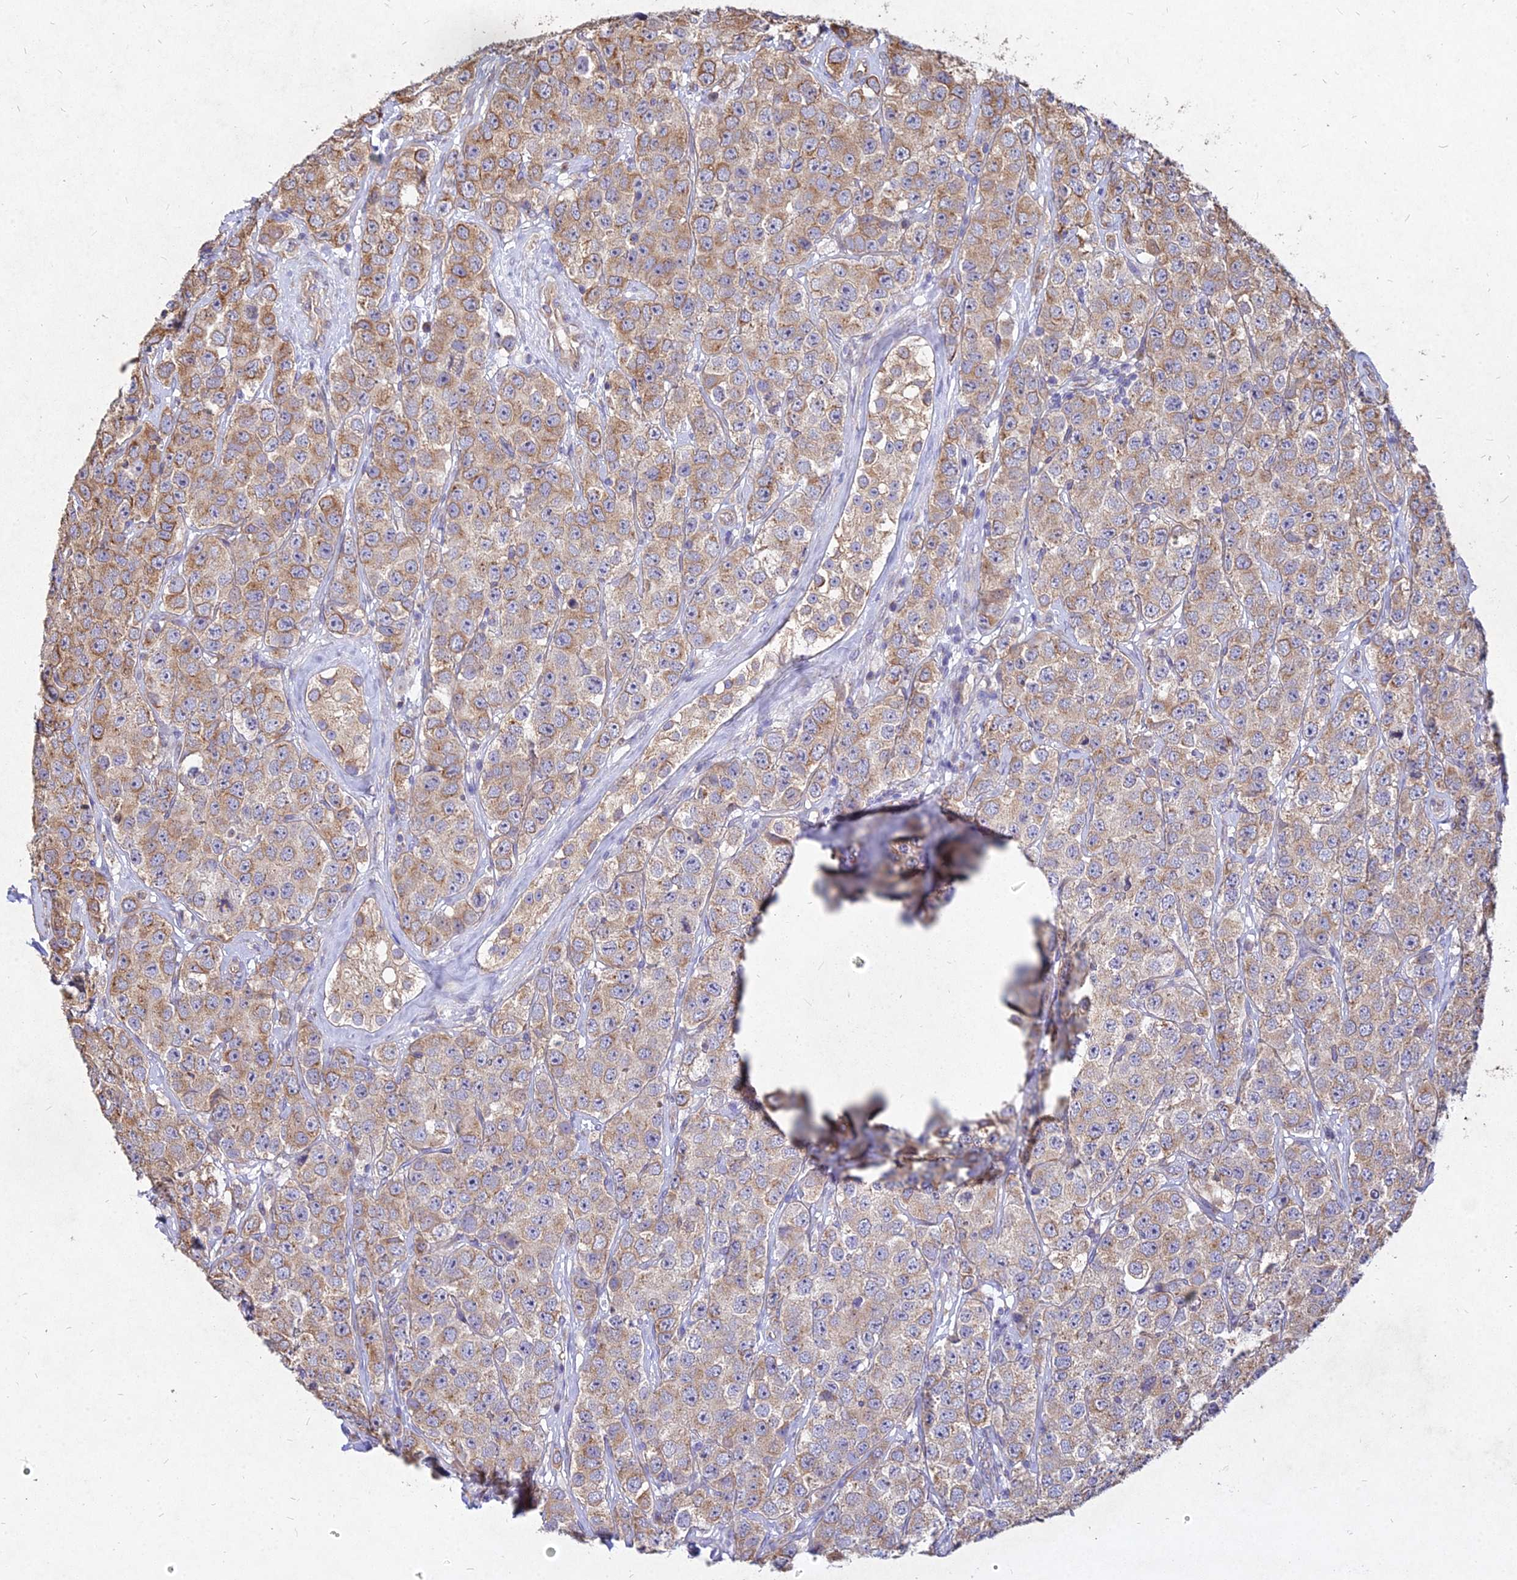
{"staining": {"intensity": "moderate", "quantity": "25%-75%", "location": "cytoplasmic/membranous"}, "tissue": "testis cancer", "cell_type": "Tumor cells", "image_type": "cancer", "snomed": [{"axis": "morphology", "description": "Seminoma, NOS"}, {"axis": "topography", "description": "Testis"}], "caption": "A medium amount of moderate cytoplasmic/membranous expression is seen in about 25%-75% of tumor cells in seminoma (testis) tissue.", "gene": "SKA1", "patient": {"sex": "male", "age": 28}}